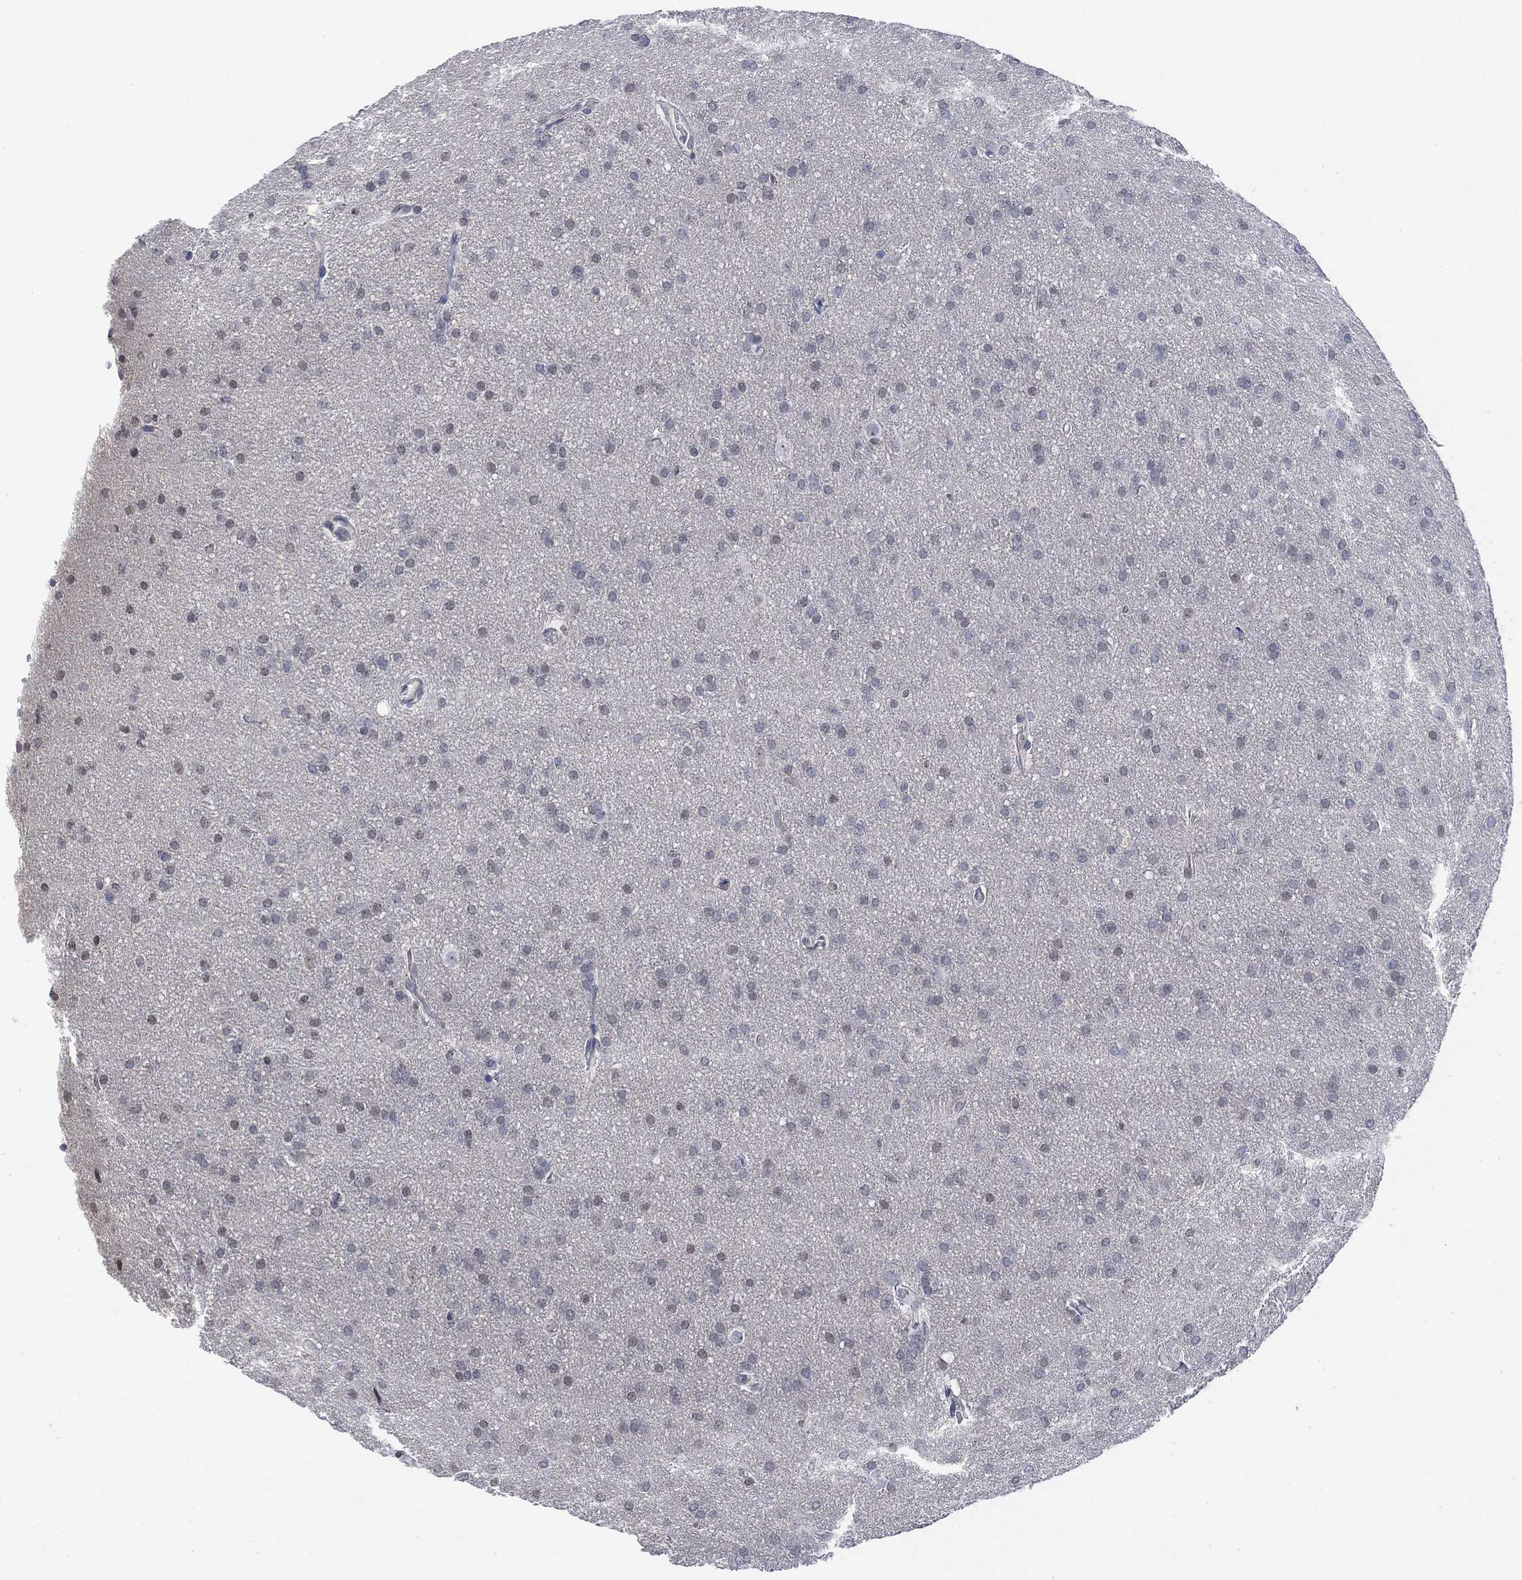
{"staining": {"intensity": "negative", "quantity": "none", "location": "none"}, "tissue": "glioma", "cell_type": "Tumor cells", "image_type": "cancer", "snomed": [{"axis": "morphology", "description": "Glioma, malignant, Low grade"}, {"axis": "topography", "description": "Brain"}], "caption": "This is an IHC photomicrograph of malignant glioma (low-grade). There is no positivity in tumor cells.", "gene": "TMEM255A", "patient": {"sex": "female", "age": 32}}